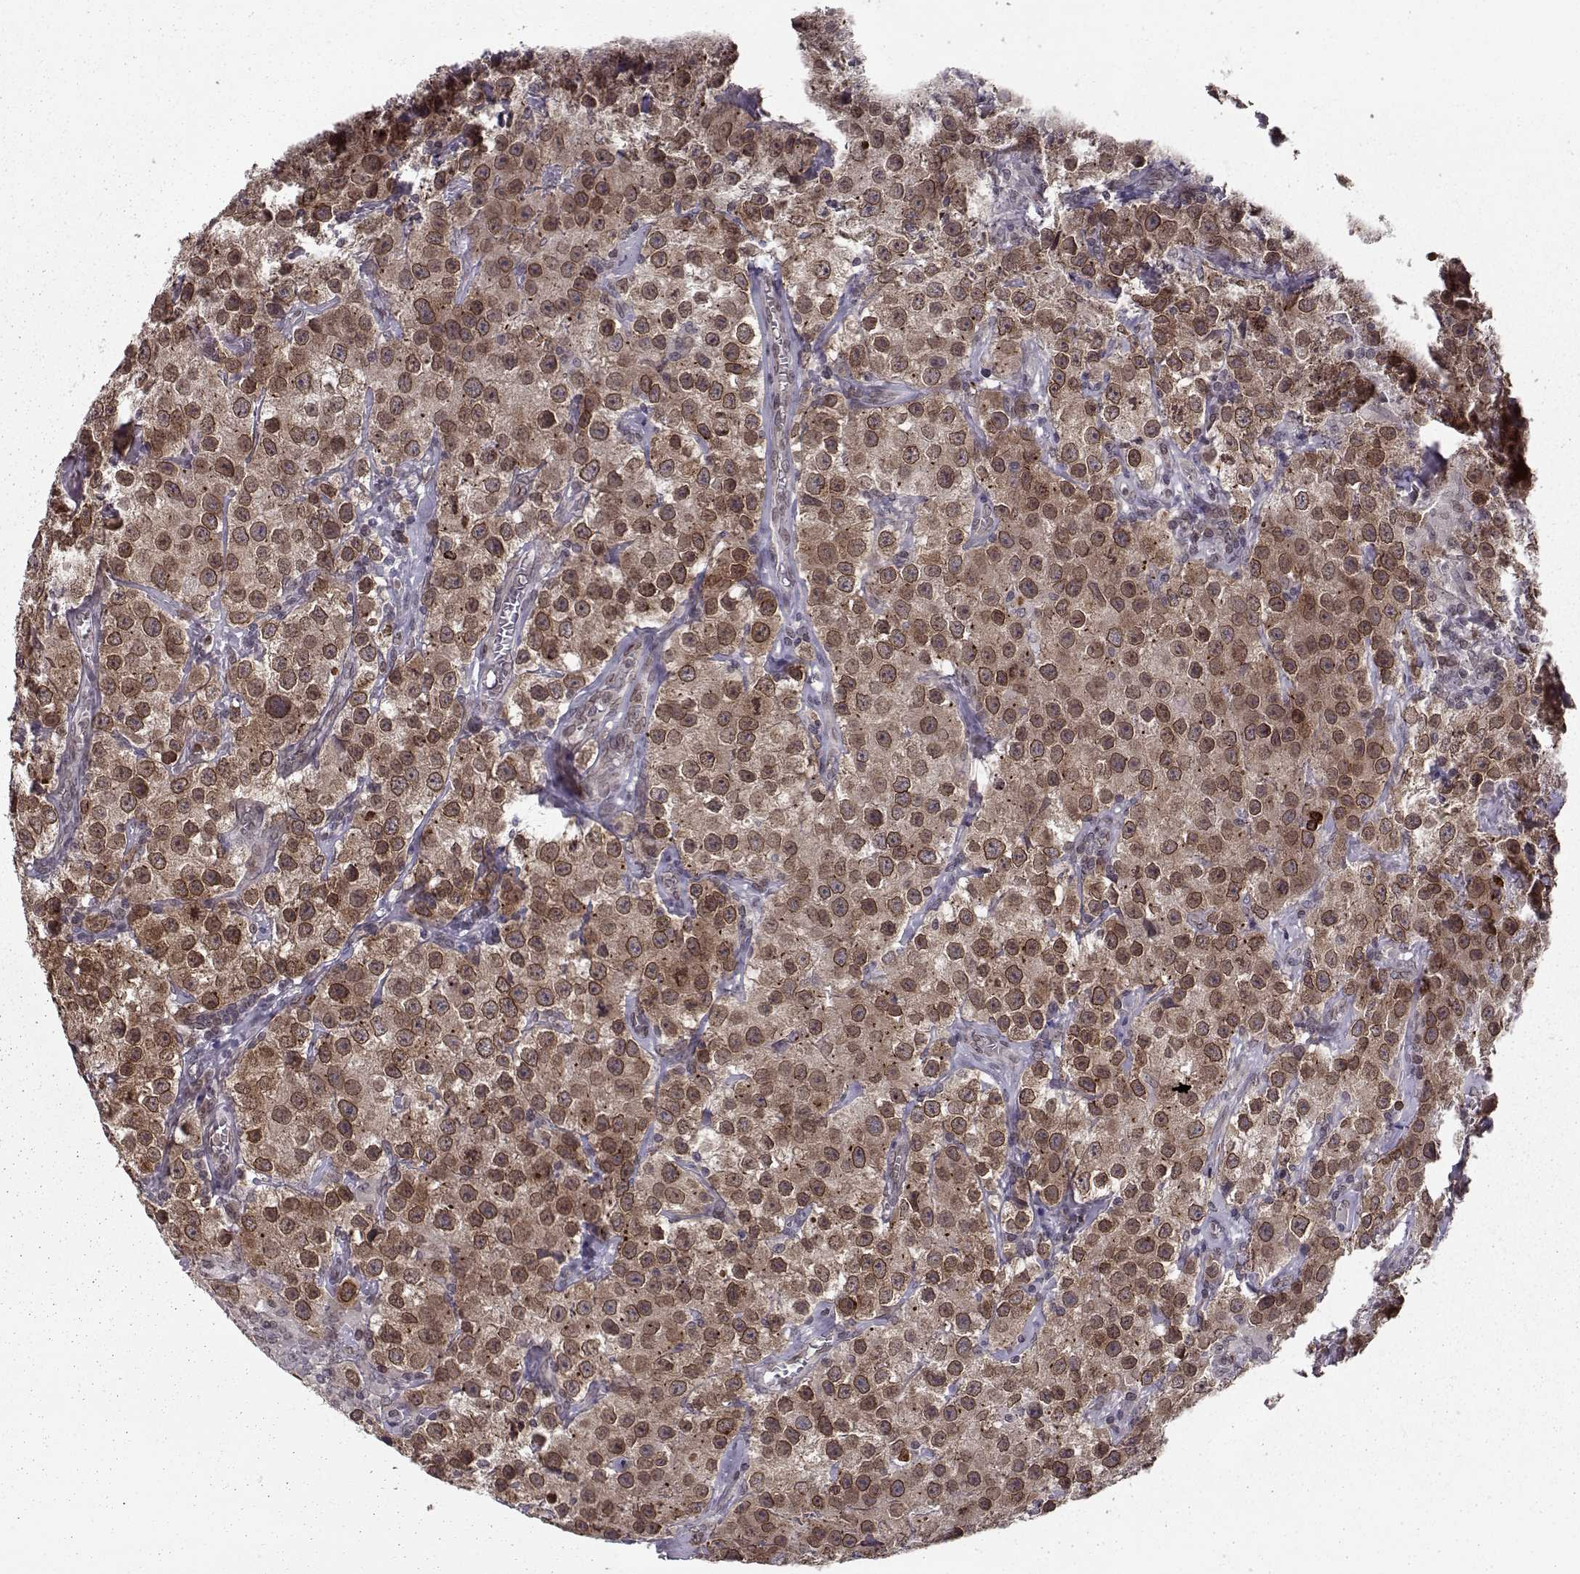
{"staining": {"intensity": "strong", "quantity": ">75%", "location": "cytoplasmic/membranous,nuclear"}, "tissue": "testis cancer", "cell_type": "Tumor cells", "image_type": "cancer", "snomed": [{"axis": "morphology", "description": "Seminoma, NOS"}, {"axis": "topography", "description": "Testis"}], "caption": "Human testis cancer (seminoma) stained with a brown dye demonstrates strong cytoplasmic/membranous and nuclear positive positivity in approximately >75% of tumor cells.", "gene": "NUP37", "patient": {"sex": "male", "age": 52}}